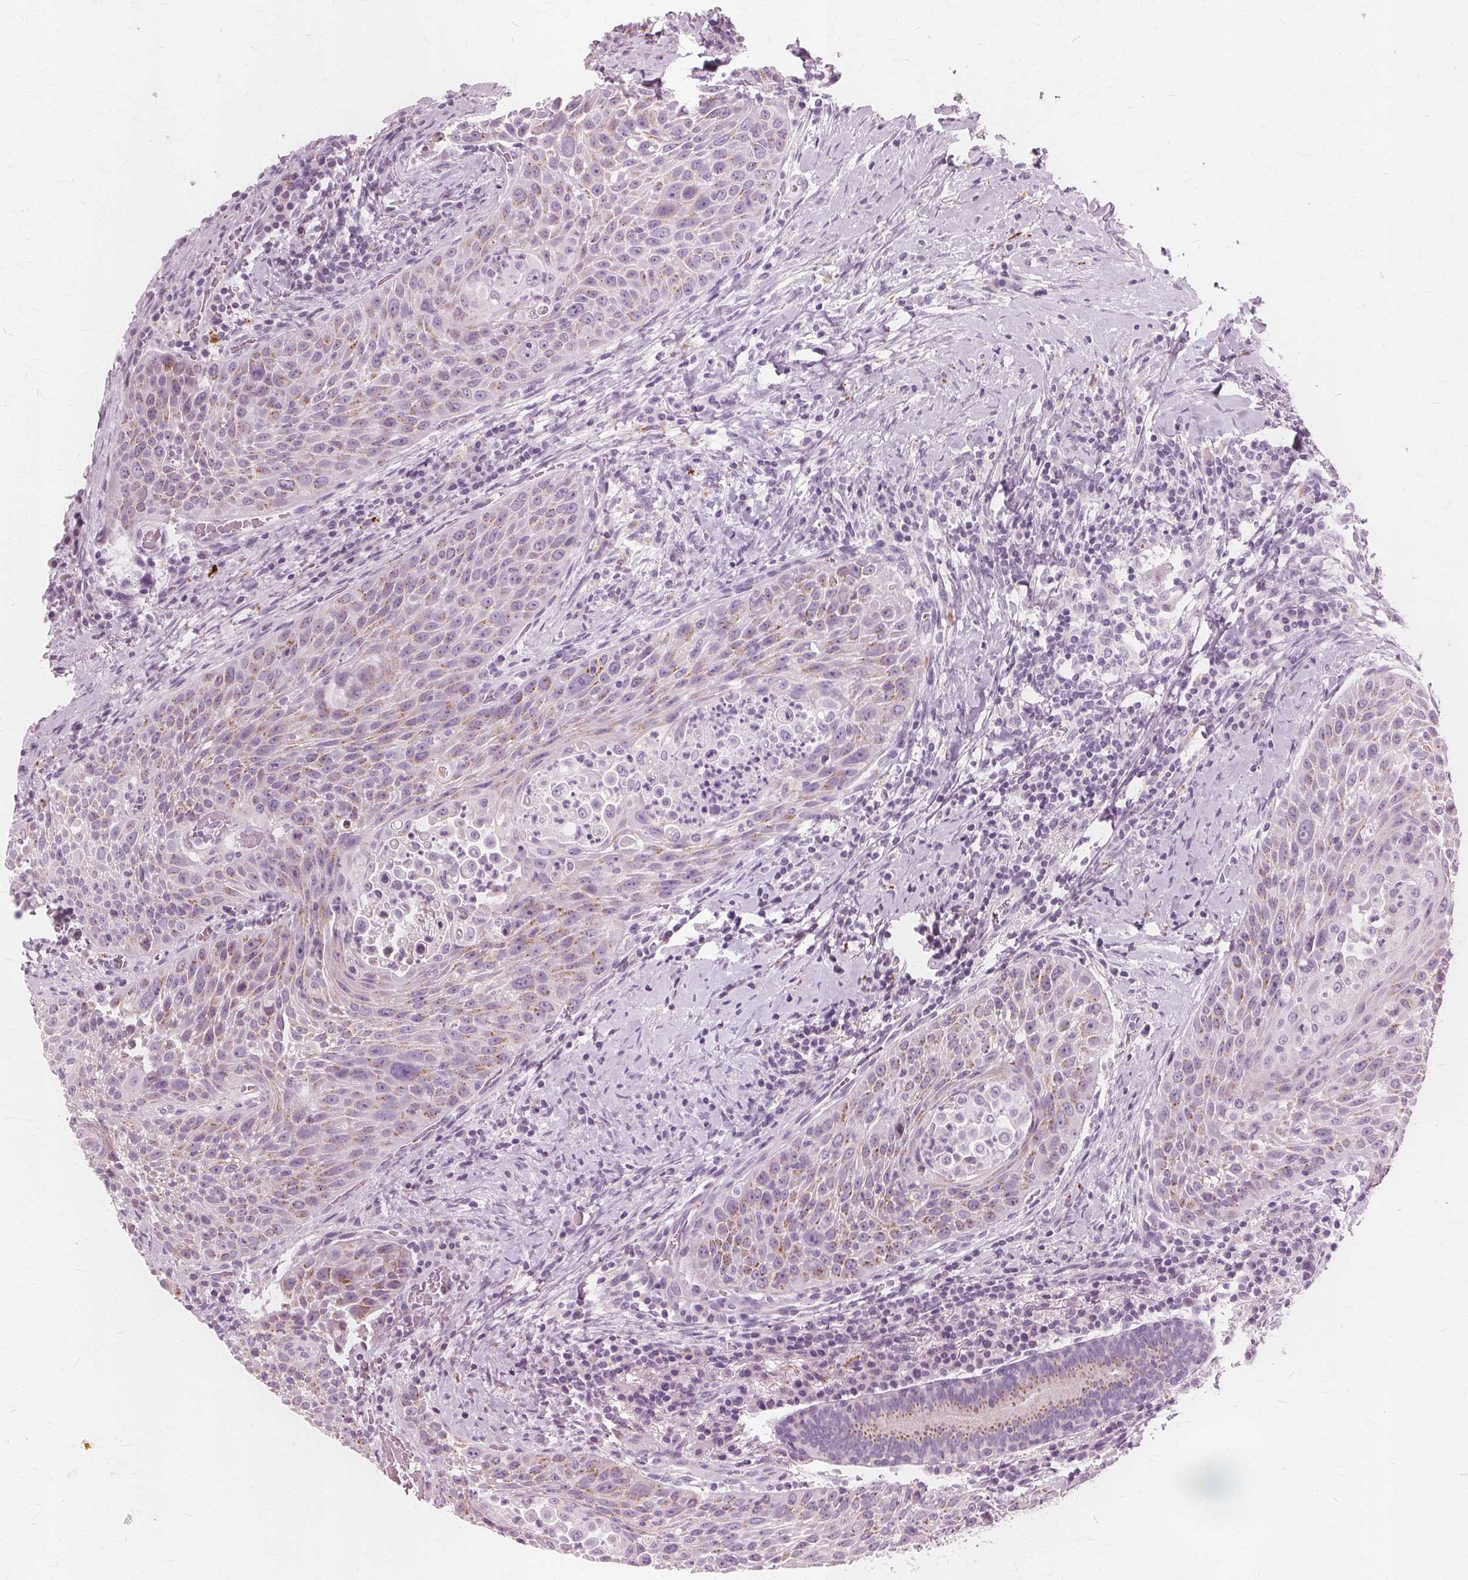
{"staining": {"intensity": "weak", "quantity": "25%-75%", "location": "cytoplasmic/membranous"}, "tissue": "head and neck cancer", "cell_type": "Tumor cells", "image_type": "cancer", "snomed": [{"axis": "morphology", "description": "Squamous cell carcinoma, NOS"}, {"axis": "topography", "description": "Head-Neck"}], "caption": "A high-resolution micrograph shows immunohistochemistry (IHC) staining of squamous cell carcinoma (head and neck), which reveals weak cytoplasmic/membranous expression in approximately 25%-75% of tumor cells.", "gene": "DNASE2", "patient": {"sex": "male", "age": 69}}